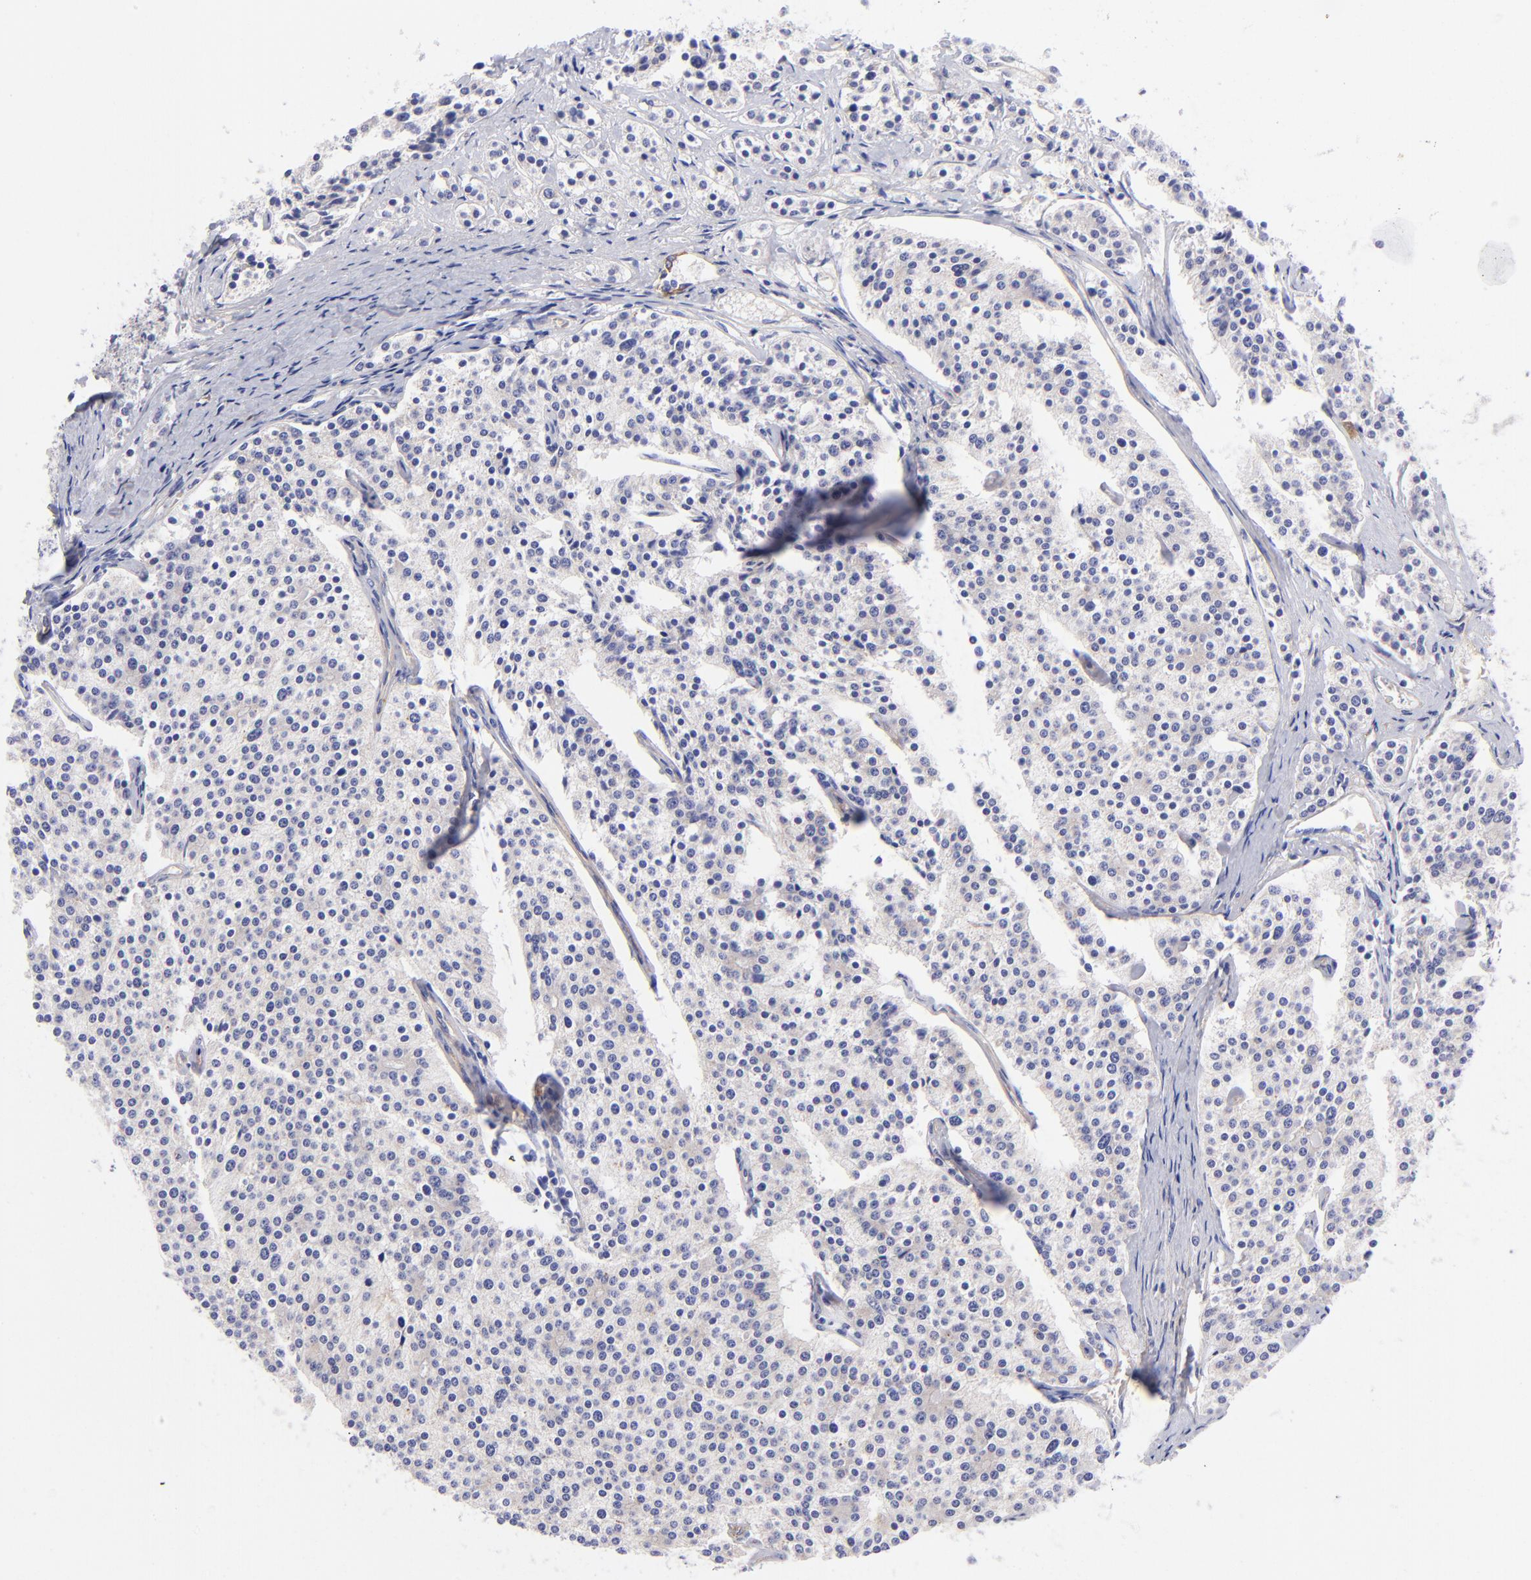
{"staining": {"intensity": "weak", "quantity": "<25%", "location": "cytoplasmic/membranous"}, "tissue": "carcinoid", "cell_type": "Tumor cells", "image_type": "cancer", "snomed": [{"axis": "morphology", "description": "Carcinoid, malignant, NOS"}, {"axis": "topography", "description": "Small intestine"}], "caption": "Tumor cells show no significant expression in carcinoid. (DAB (3,3'-diaminobenzidine) immunohistochemistry visualized using brightfield microscopy, high magnification).", "gene": "PPFIBP1", "patient": {"sex": "male", "age": 63}}